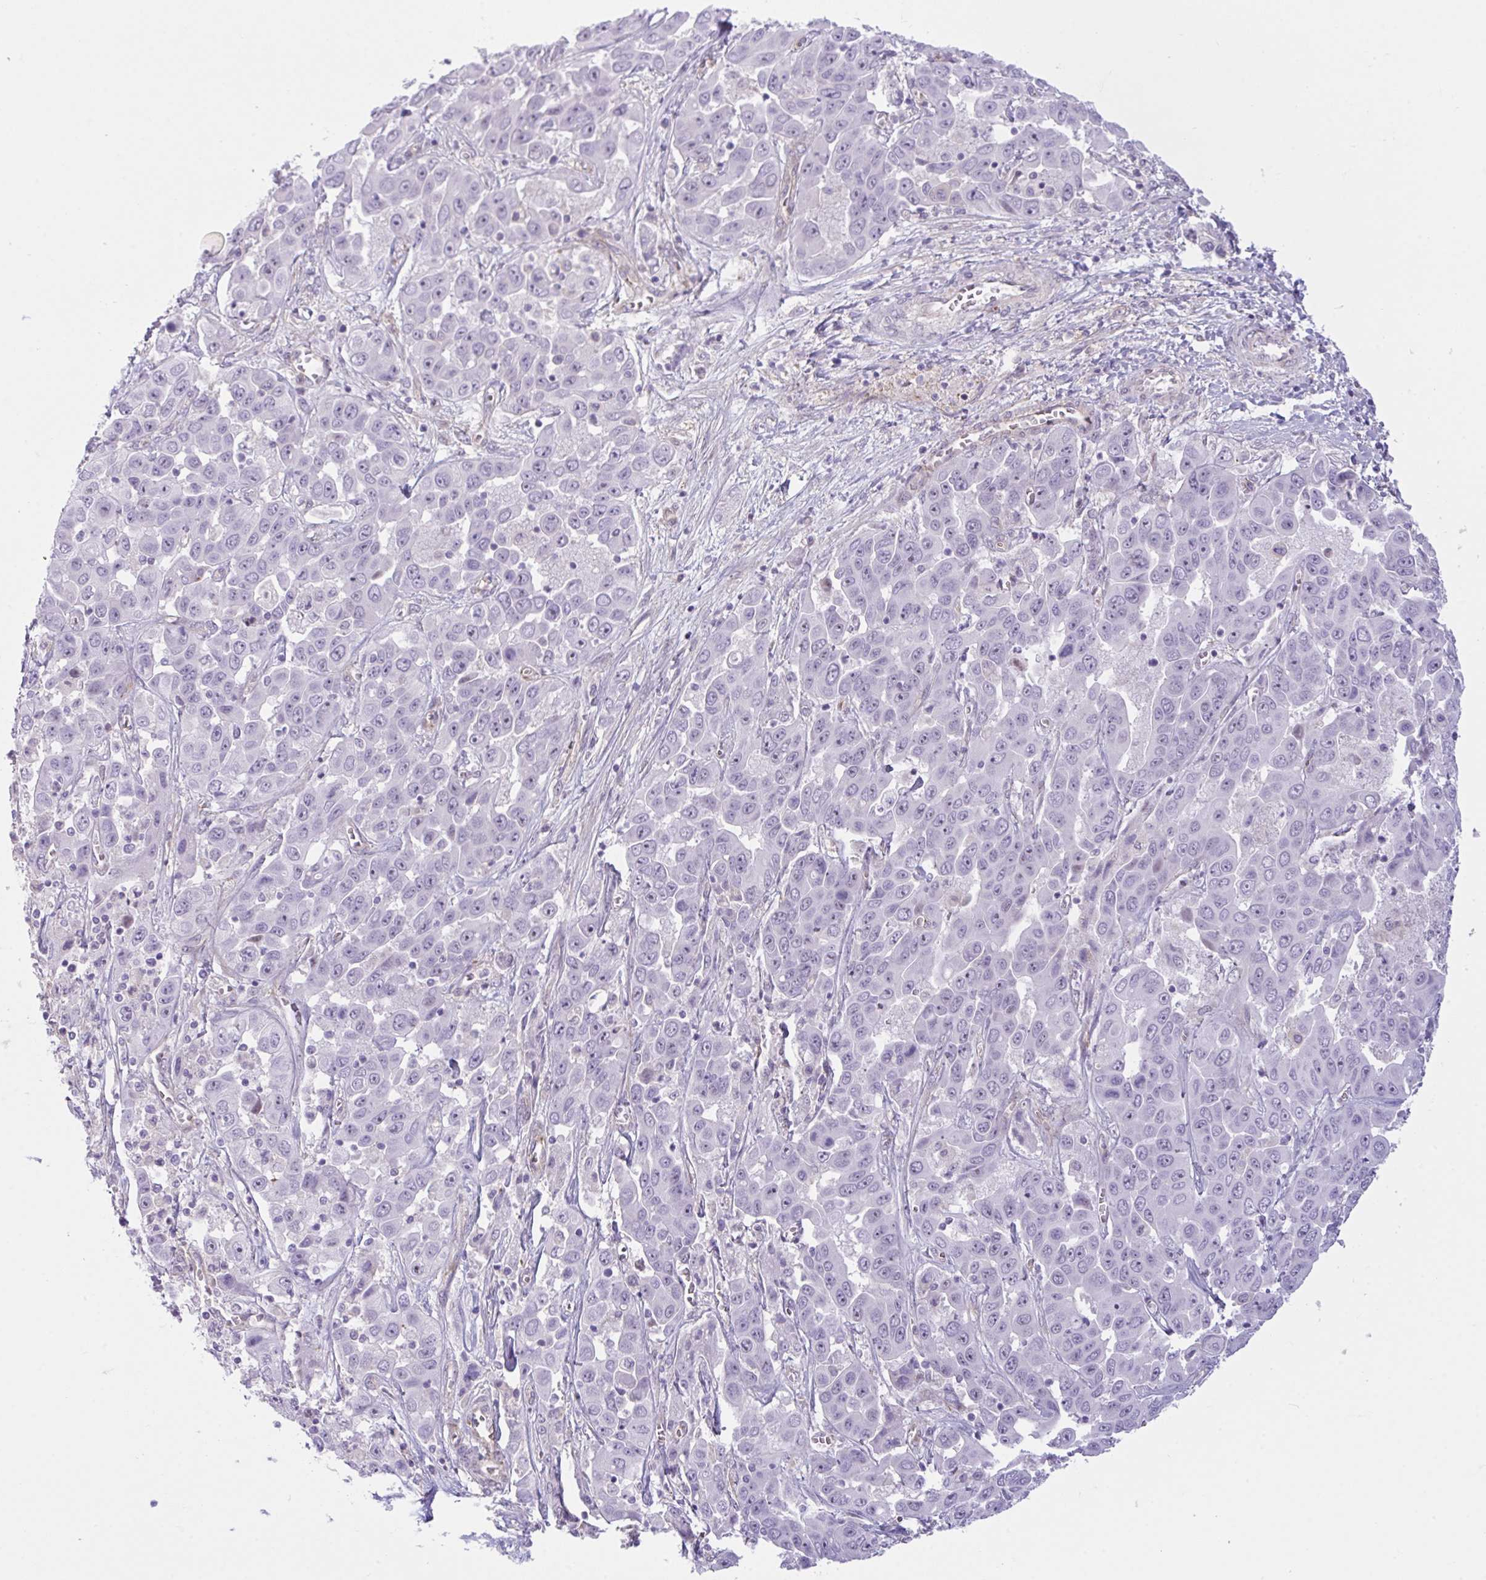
{"staining": {"intensity": "negative", "quantity": "none", "location": "none"}, "tissue": "liver cancer", "cell_type": "Tumor cells", "image_type": "cancer", "snomed": [{"axis": "morphology", "description": "Cholangiocarcinoma"}, {"axis": "topography", "description": "Liver"}], "caption": "Immunohistochemistry histopathology image of neoplastic tissue: liver cholangiocarcinoma stained with DAB exhibits no significant protein expression in tumor cells.", "gene": "PRRT4", "patient": {"sex": "female", "age": 52}}